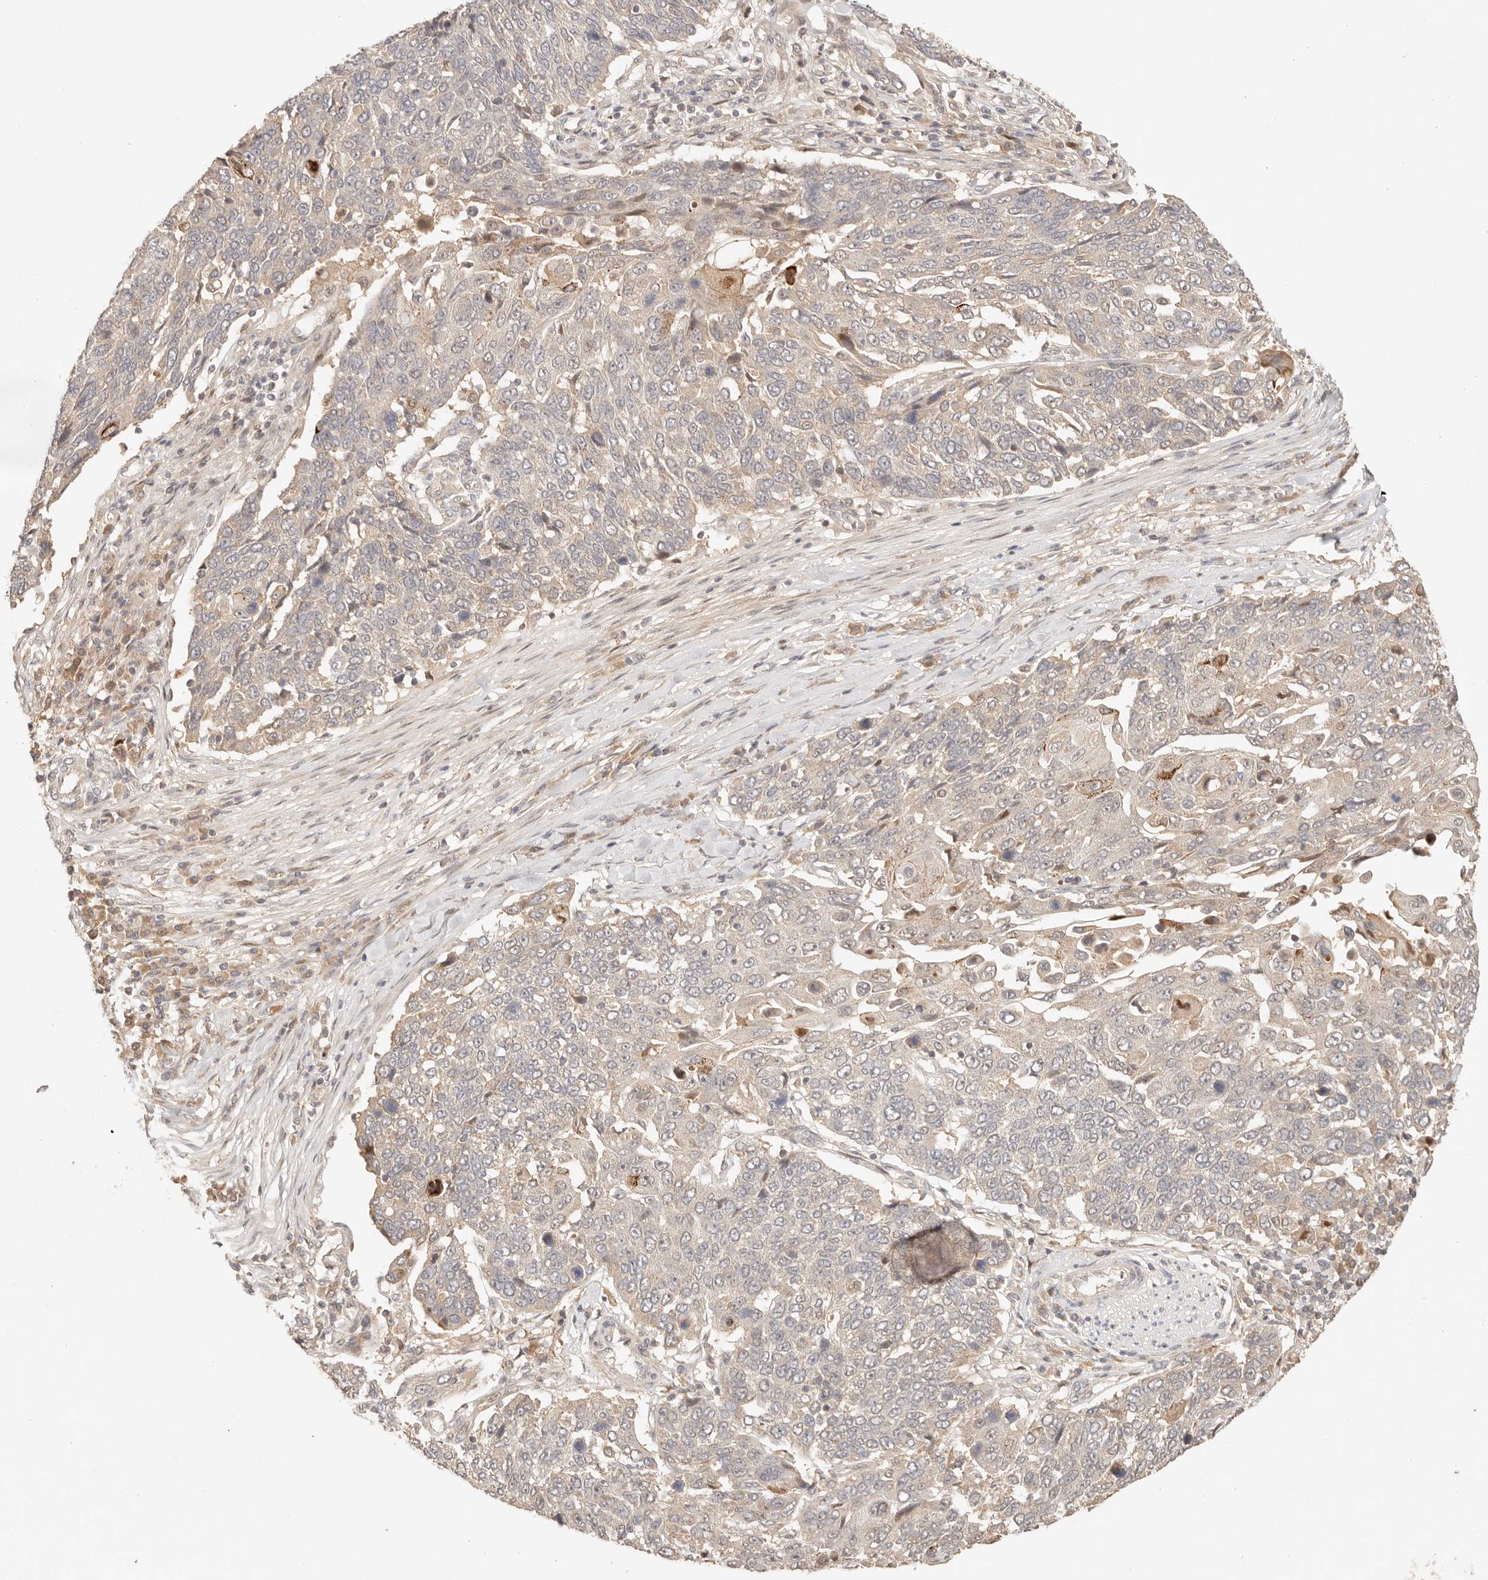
{"staining": {"intensity": "moderate", "quantity": "25%-75%", "location": "cytoplasmic/membranous"}, "tissue": "lung cancer", "cell_type": "Tumor cells", "image_type": "cancer", "snomed": [{"axis": "morphology", "description": "Squamous cell carcinoma, NOS"}, {"axis": "topography", "description": "Lung"}], "caption": "There is medium levels of moderate cytoplasmic/membranous staining in tumor cells of squamous cell carcinoma (lung), as demonstrated by immunohistochemical staining (brown color).", "gene": "PHLDA3", "patient": {"sex": "male", "age": 66}}